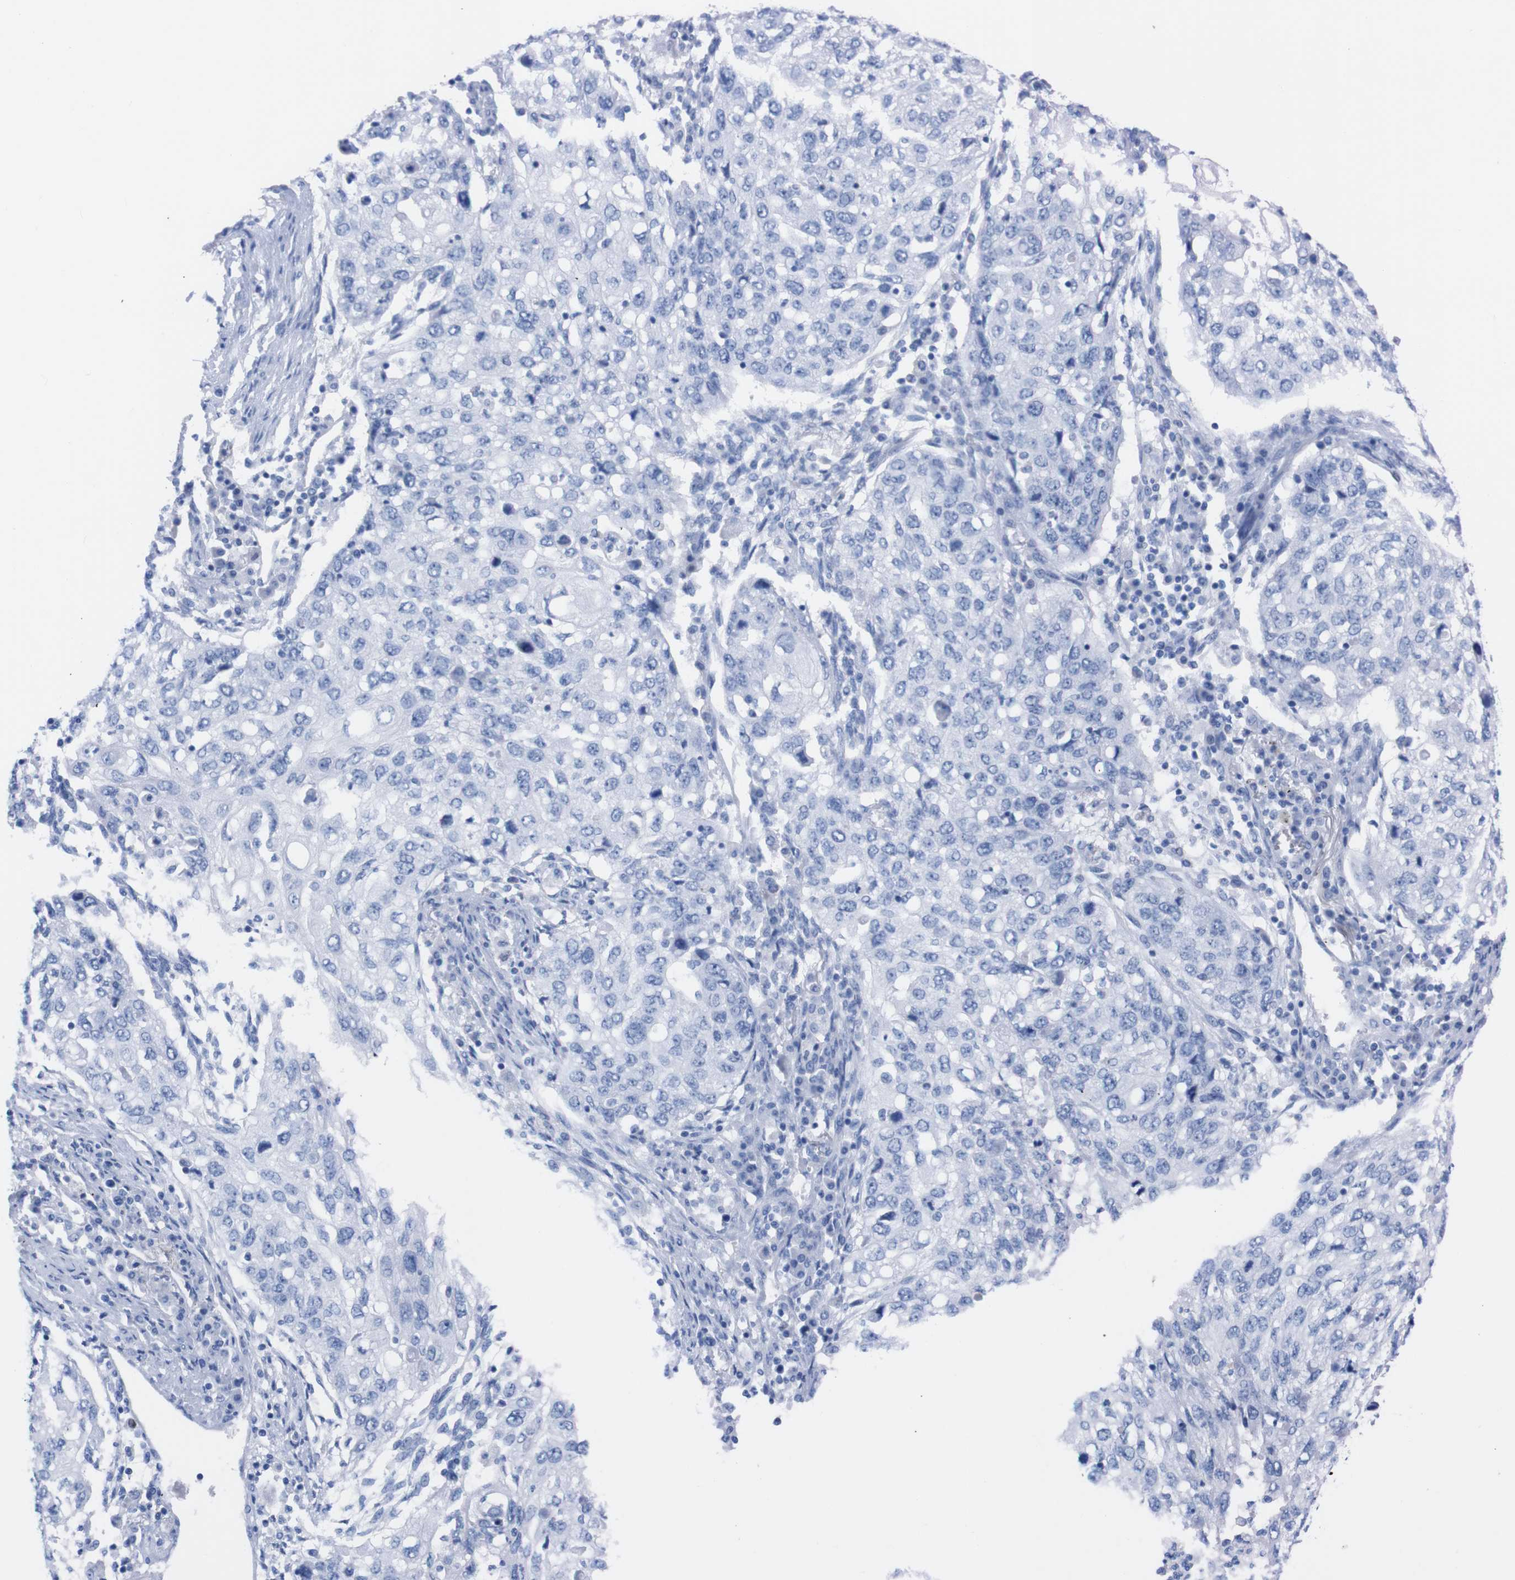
{"staining": {"intensity": "negative", "quantity": "none", "location": "none"}, "tissue": "lung cancer", "cell_type": "Tumor cells", "image_type": "cancer", "snomed": [{"axis": "morphology", "description": "Squamous cell carcinoma, NOS"}, {"axis": "topography", "description": "Lung"}], "caption": "Lung cancer (squamous cell carcinoma) was stained to show a protein in brown. There is no significant staining in tumor cells.", "gene": "P2RY12", "patient": {"sex": "female", "age": 63}}